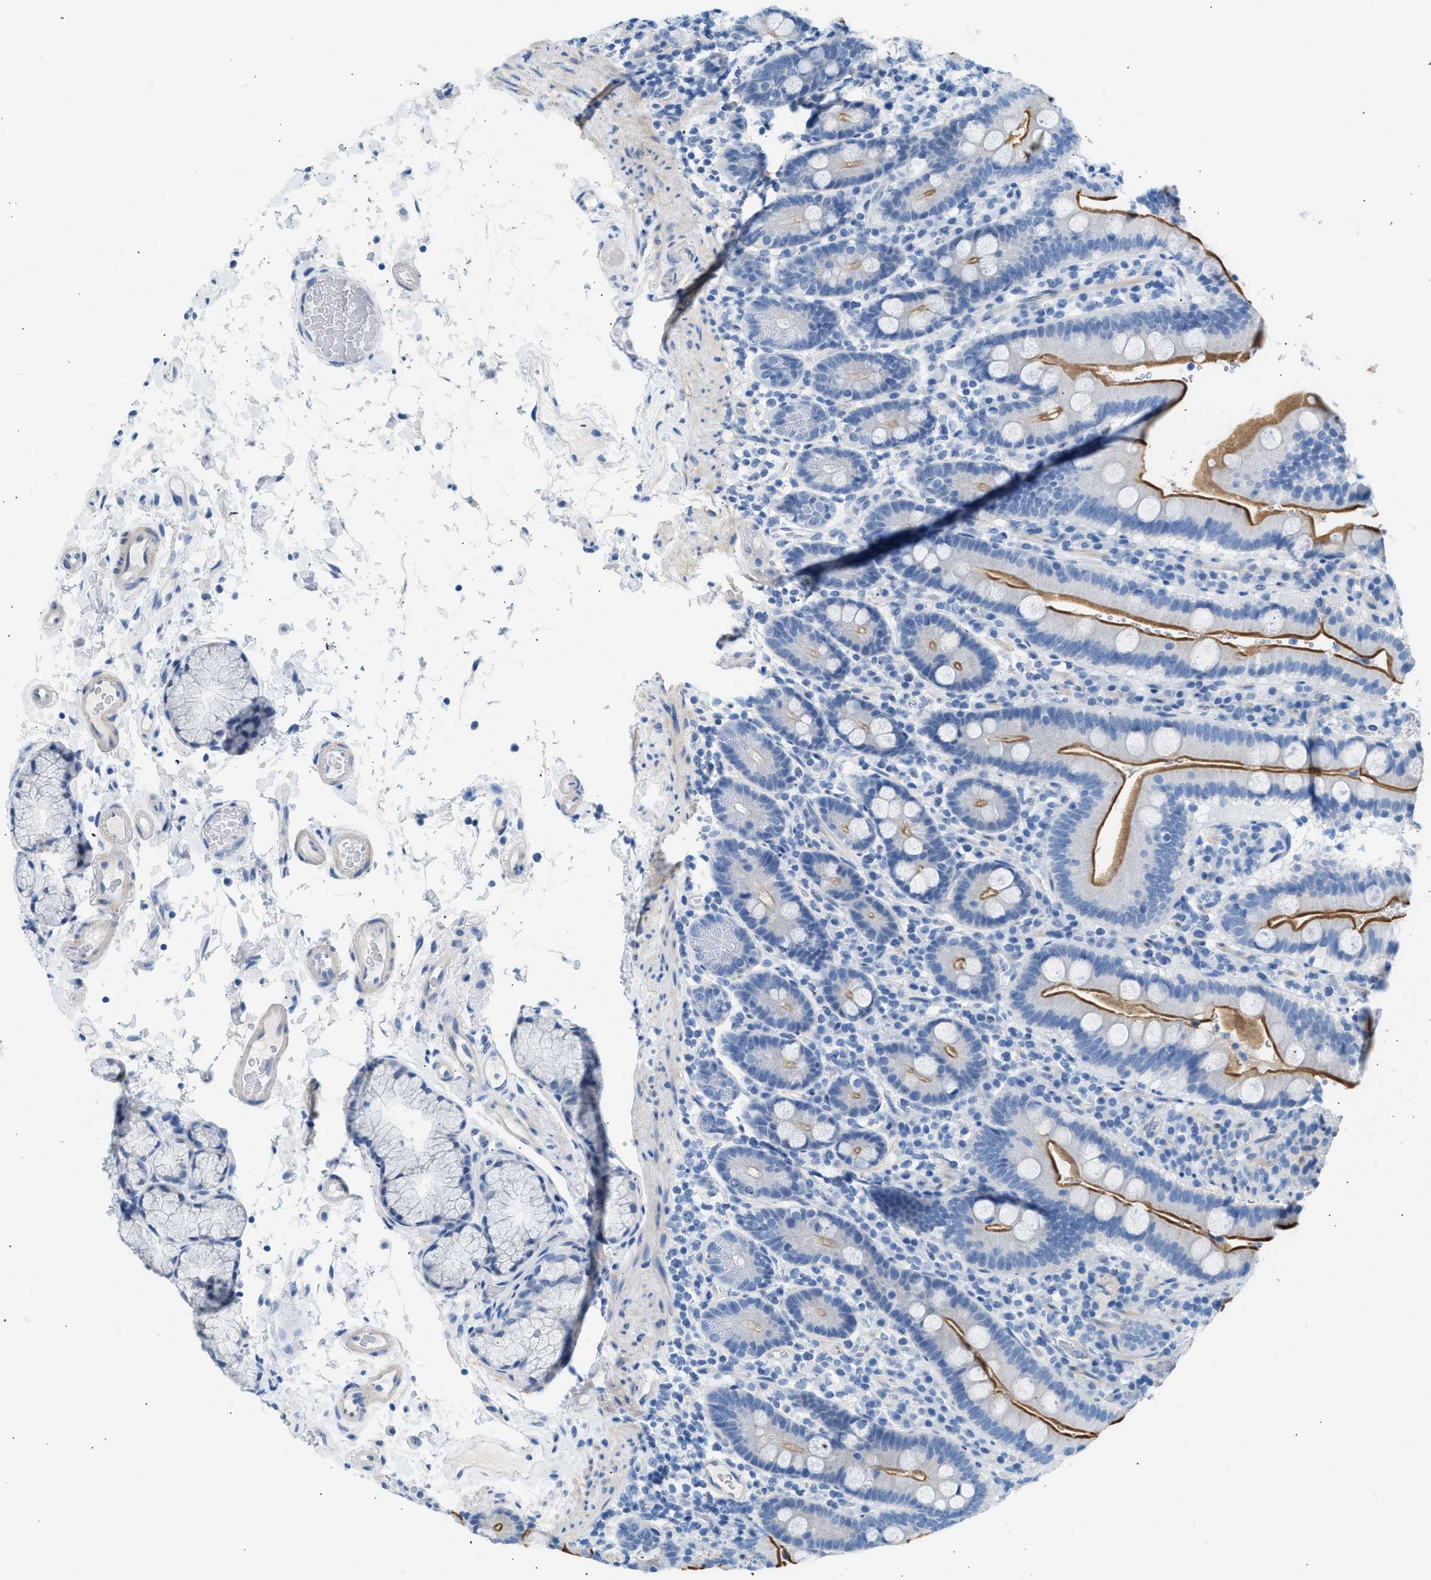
{"staining": {"intensity": "moderate", "quantity": "25%-75%", "location": "cytoplasmic/membranous"}, "tissue": "duodenum", "cell_type": "Glandular cells", "image_type": "normal", "snomed": [{"axis": "morphology", "description": "Normal tissue, NOS"}, {"axis": "topography", "description": "Small intestine, NOS"}], "caption": "An IHC histopathology image of benign tissue is shown. Protein staining in brown shows moderate cytoplasmic/membranous positivity in duodenum within glandular cells.", "gene": "SPAM1", "patient": {"sex": "female", "age": 71}}